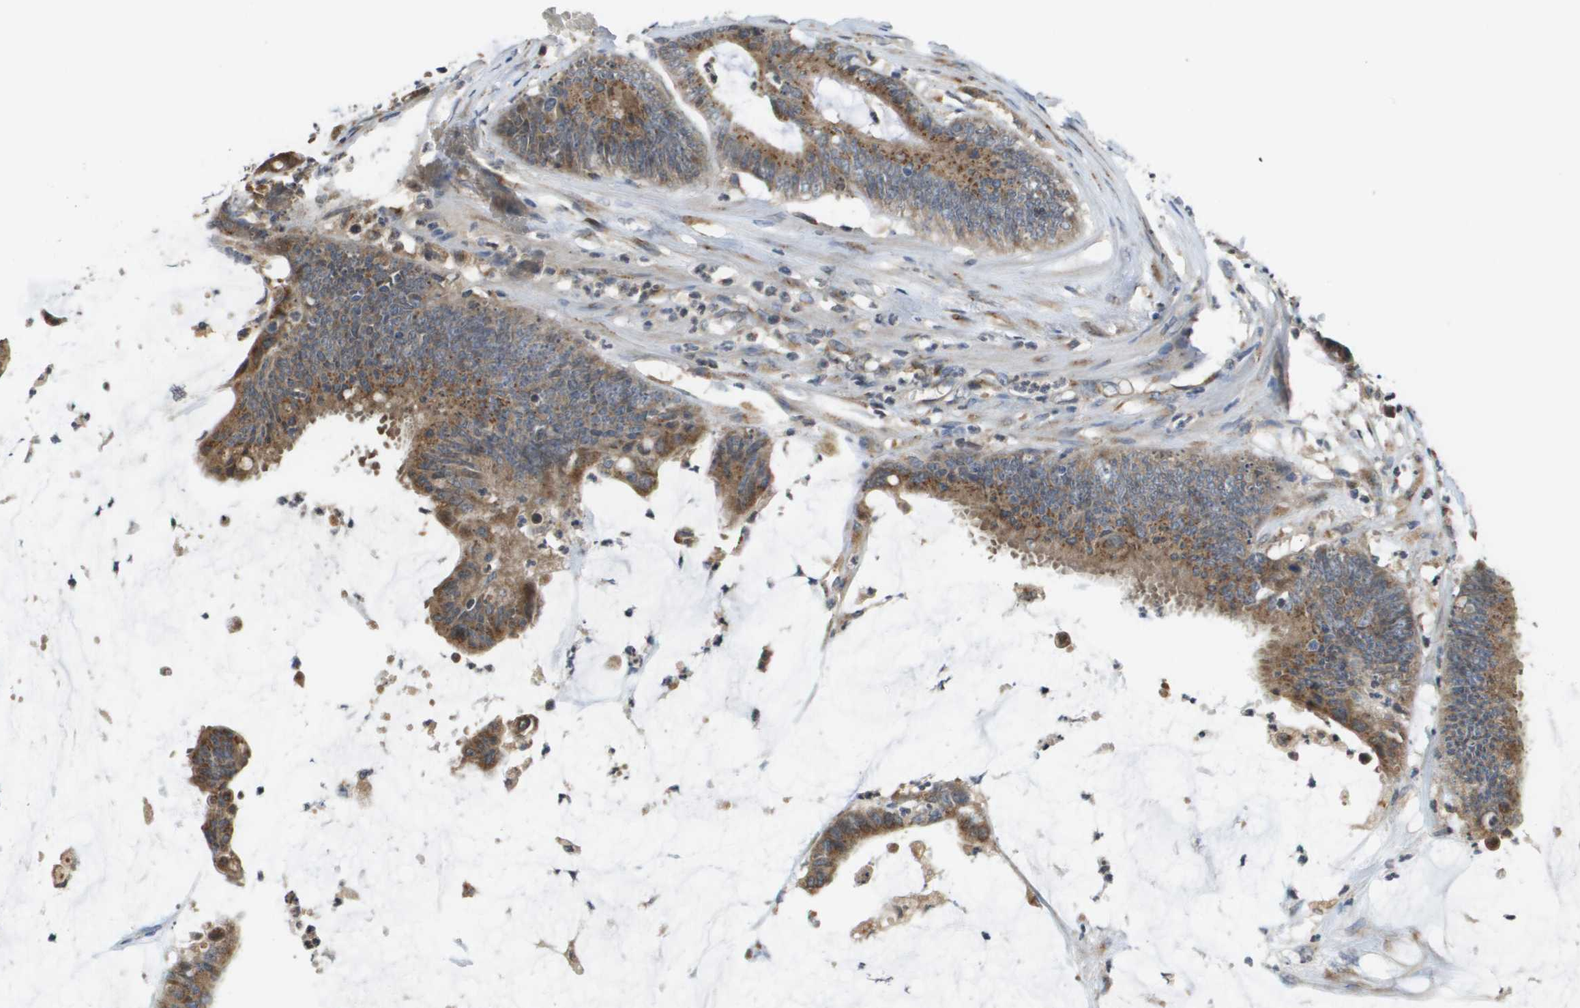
{"staining": {"intensity": "moderate", "quantity": ">75%", "location": "cytoplasmic/membranous"}, "tissue": "colorectal cancer", "cell_type": "Tumor cells", "image_type": "cancer", "snomed": [{"axis": "morphology", "description": "Adenocarcinoma, NOS"}, {"axis": "topography", "description": "Rectum"}], "caption": "An image of colorectal cancer (adenocarcinoma) stained for a protein reveals moderate cytoplasmic/membranous brown staining in tumor cells. (DAB (3,3'-diaminobenzidine) IHC with brightfield microscopy, high magnification).", "gene": "PCK1", "patient": {"sex": "female", "age": 66}}